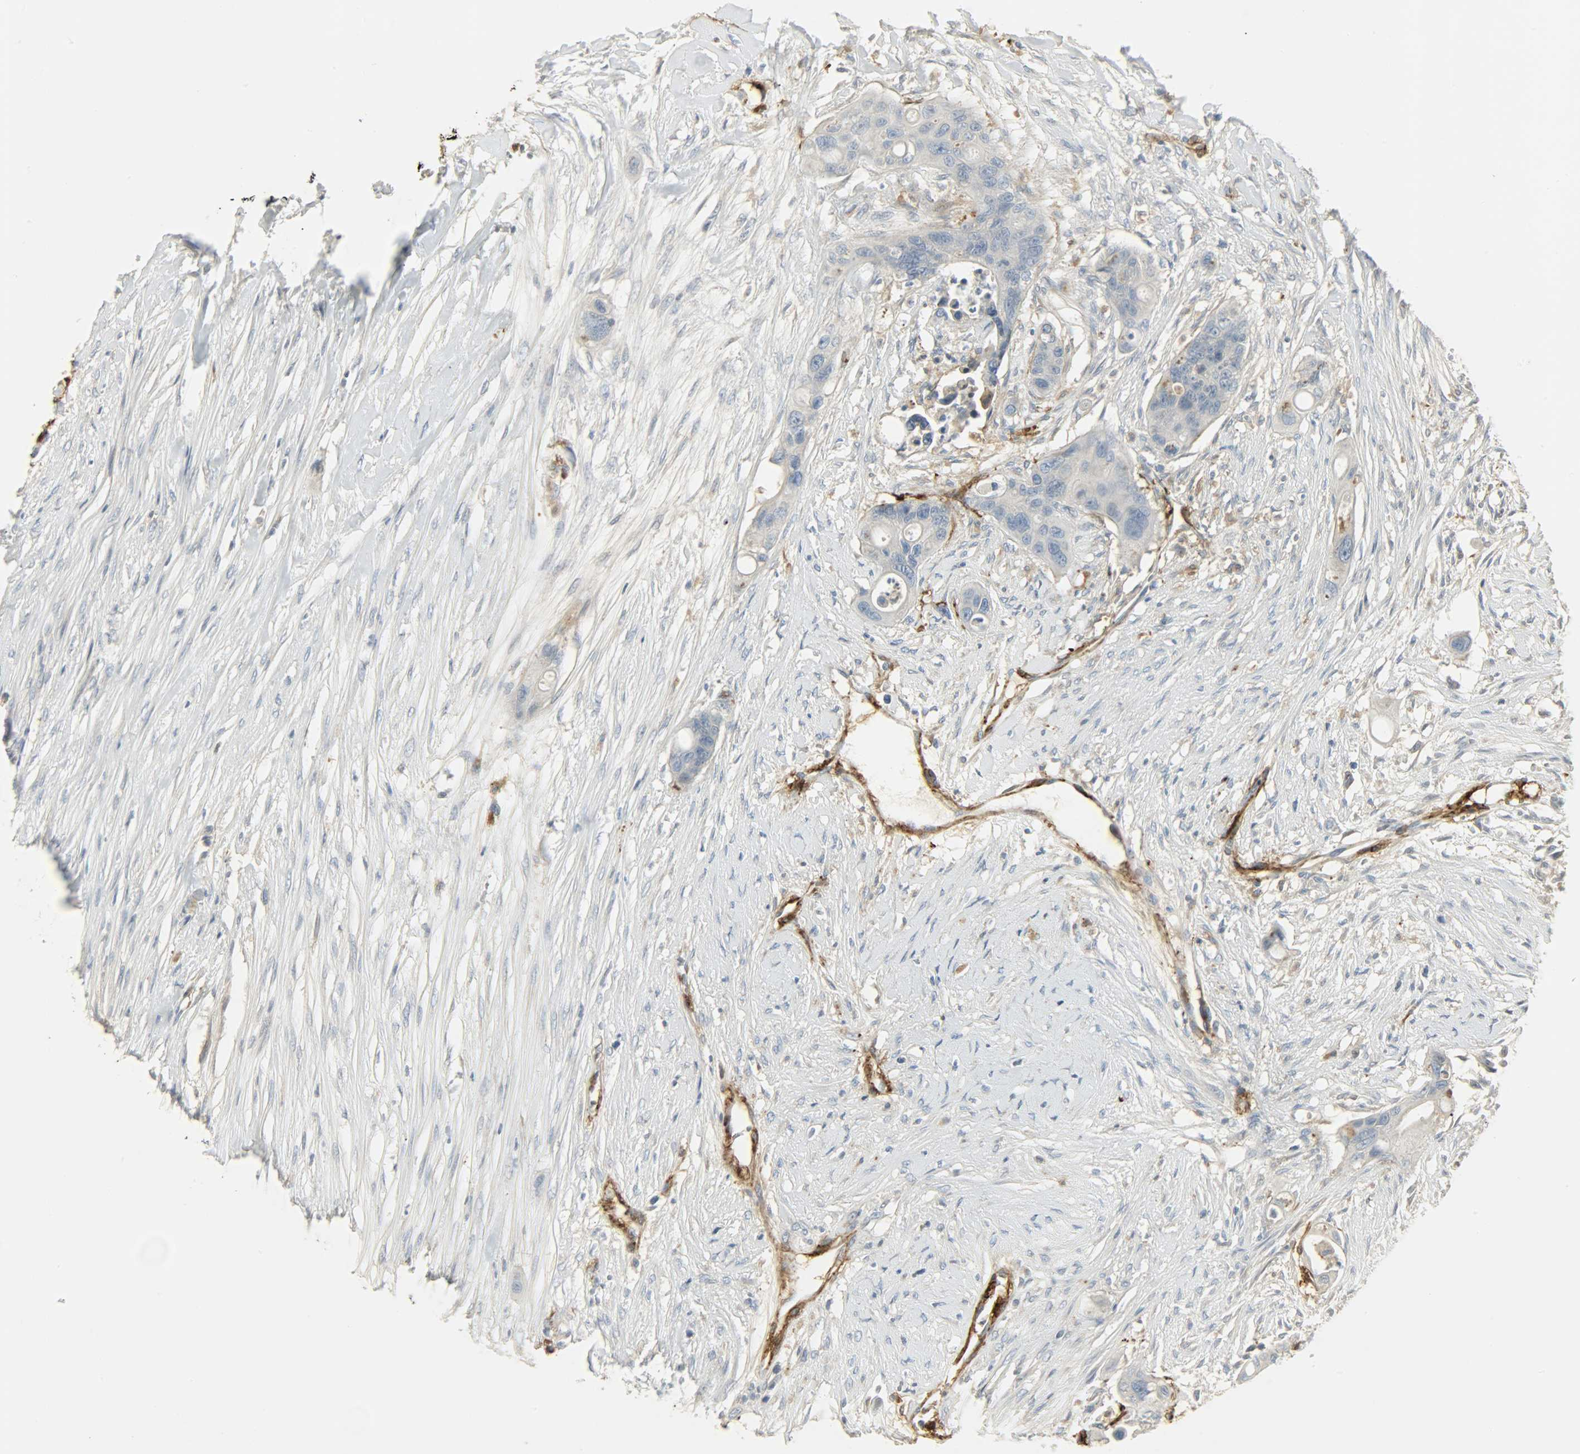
{"staining": {"intensity": "negative", "quantity": "none", "location": "none"}, "tissue": "colorectal cancer", "cell_type": "Tumor cells", "image_type": "cancer", "snomed": [{"axis": "morphology", "description": "Adenocarcinoma, NOS"}, {"axis": "topography", "description": "Colon"}], "caption": "DAB immunohistochemical staining of adenocarcinoma (colorectal) shows no significant expression in tumor cells.", "gene": "ENPEP", "patient": {"sex": "female", "age": 57}}